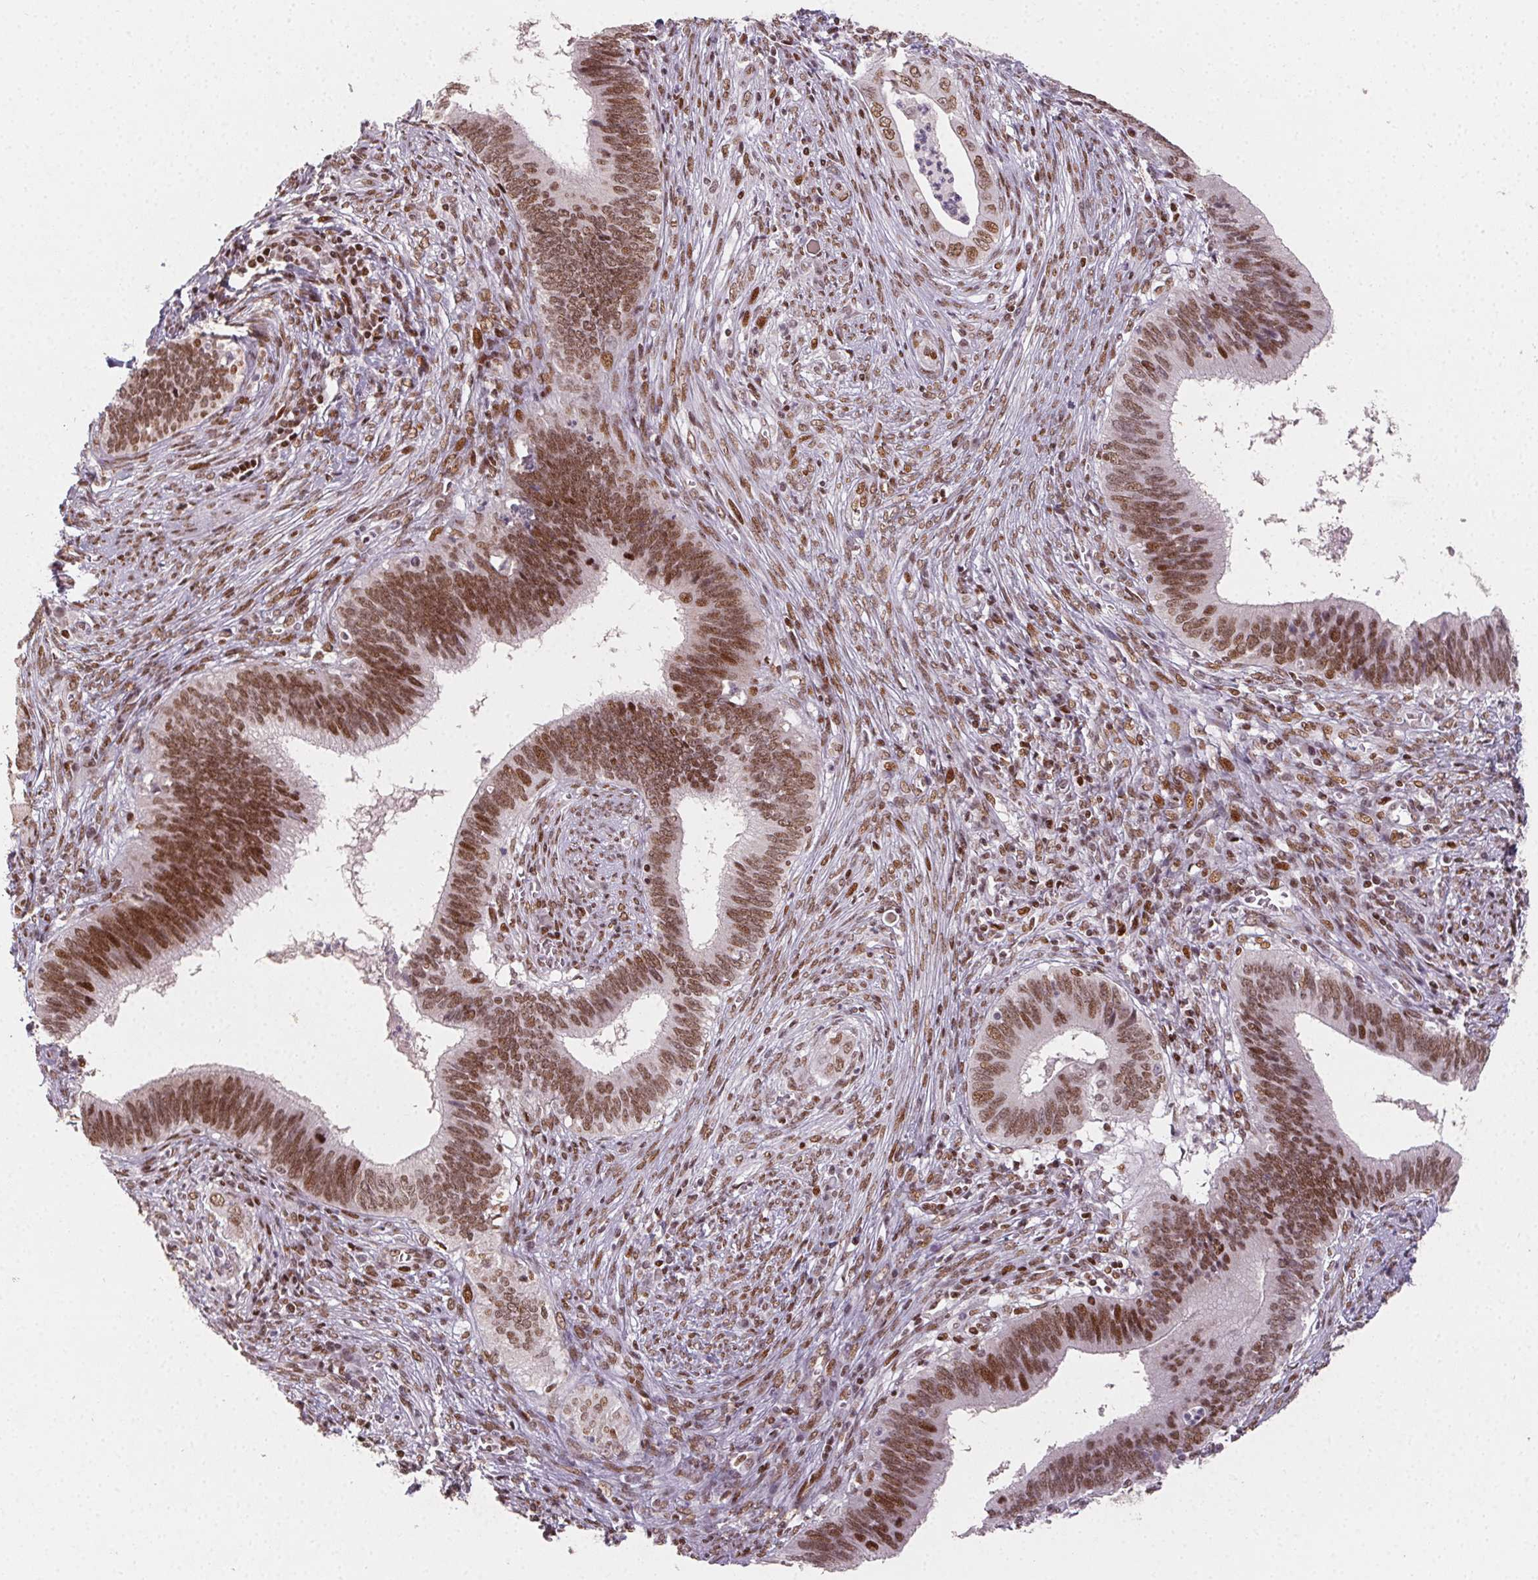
{"staining": {"intensity": "moderate", "quantity": ">75%", "location": "nuclear"}, "tissue": "cervical cancer", "cell_type": "Tumor cells", "image_type": "cancer", "snomed": [{"axis": "morphology", "description": "Adenocarcinoma, NOS"}, {"axis": "topography", "description": "Cervix"}], "caption": "Immunohistochemical staining of cervical cancer shows medium levels of moderate nuclear protein expression in about >75% of tumor cells. (Brightfield microscopy of DAB IHC at high magnification).", "gene": "KMT2A", "patient": {"sex": "female", "age": 42}}